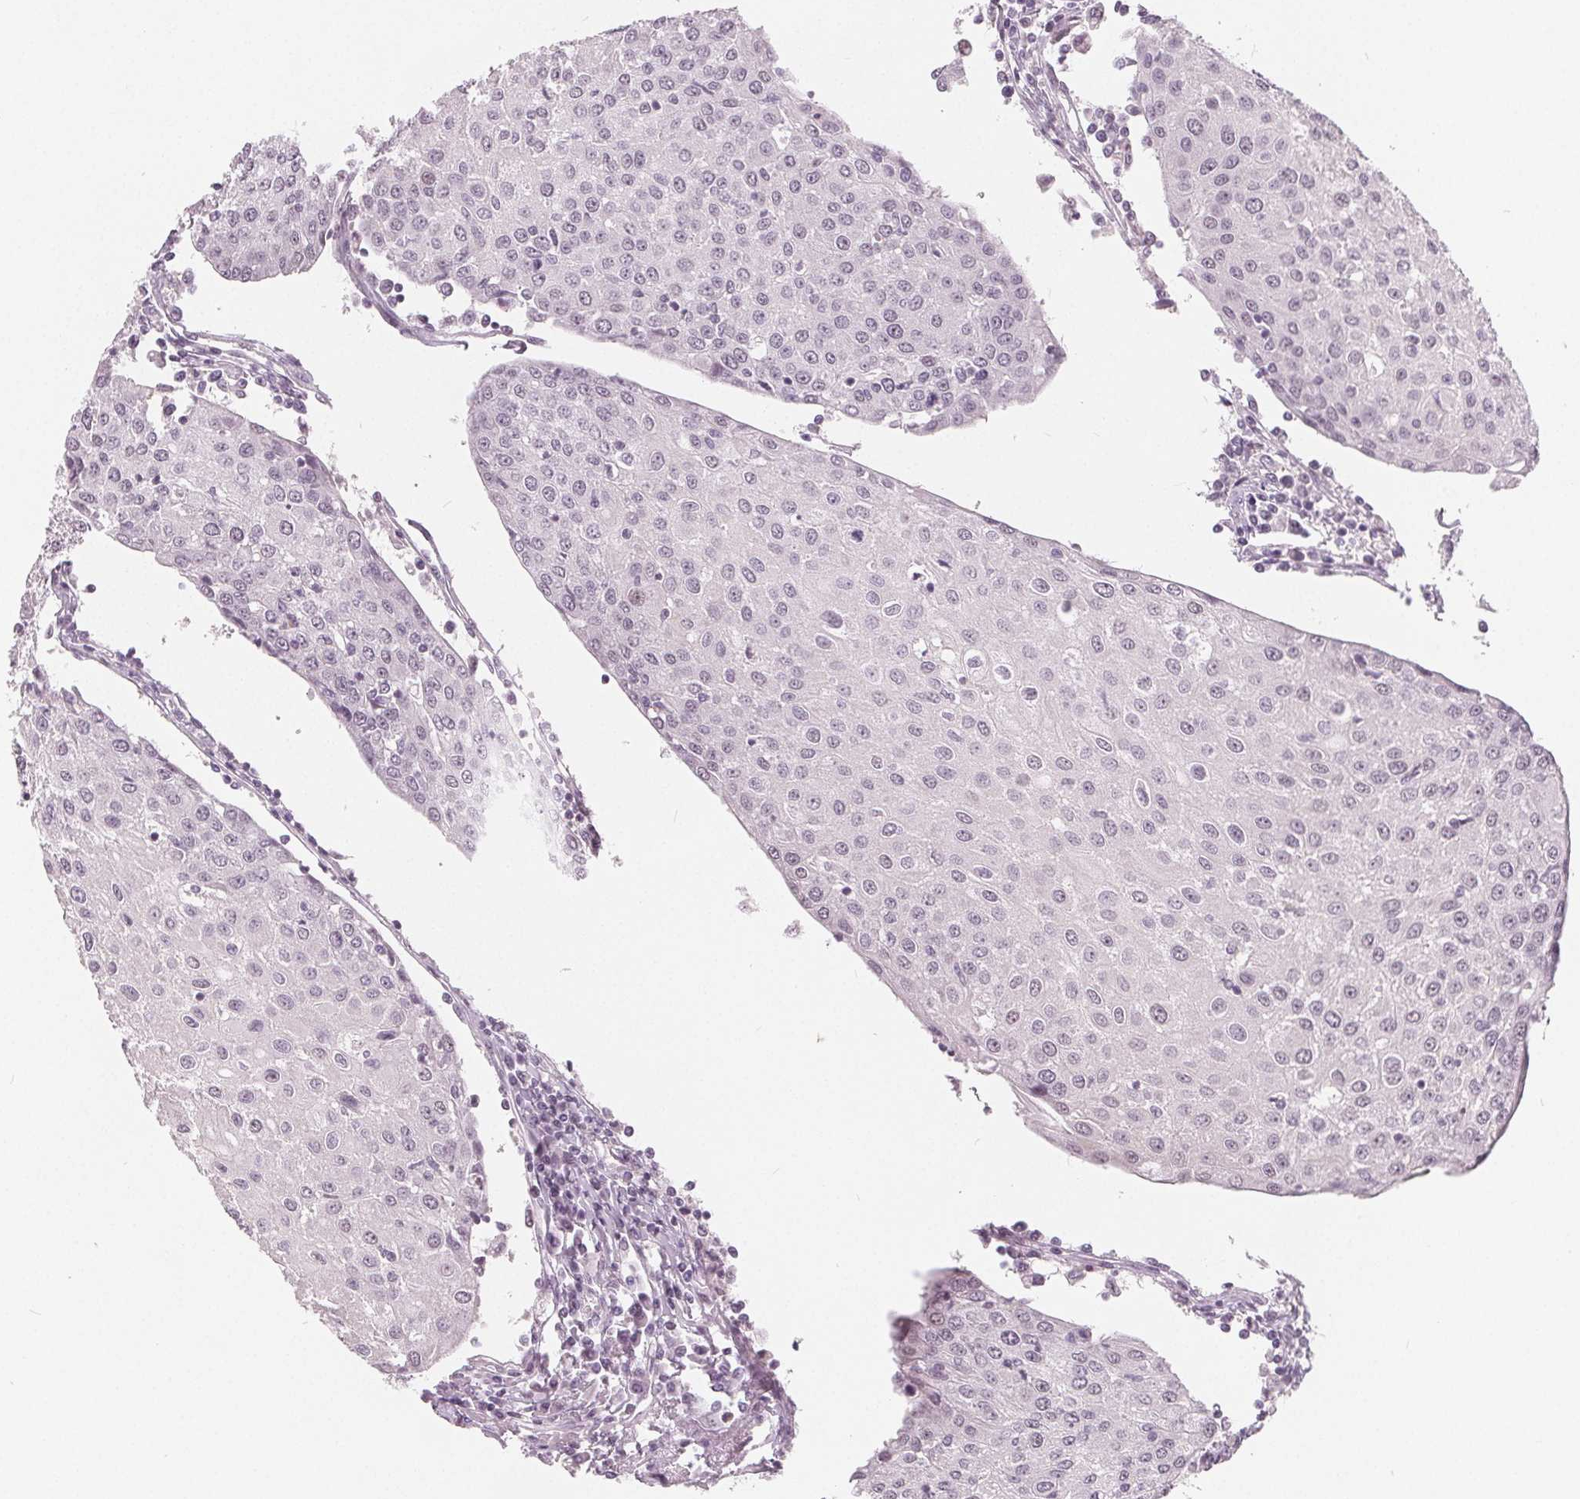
{"staining": {"intensity": "negative", "quantity": "none", "location": "none"}, "tissue": "urothelial cancer", "cell_type": "Tumor cells", "image_type": "cancer", "snomed": [{"axis": "morphology", "description": "Urothelial carcinoma, High grade"}, {"axis": "topography", "description": "Urinary bladder"}], "caption": "Tumor cells are negative for protein expression in human high-grade urothelial carcinoma. Brightfield microscopy of immunohistochemistry stained with DAB (brown) and hematoxylin (blue), captured at high magnification.", "gene": "NUP210L", "patient": {"sex": "female", "age": 85}}